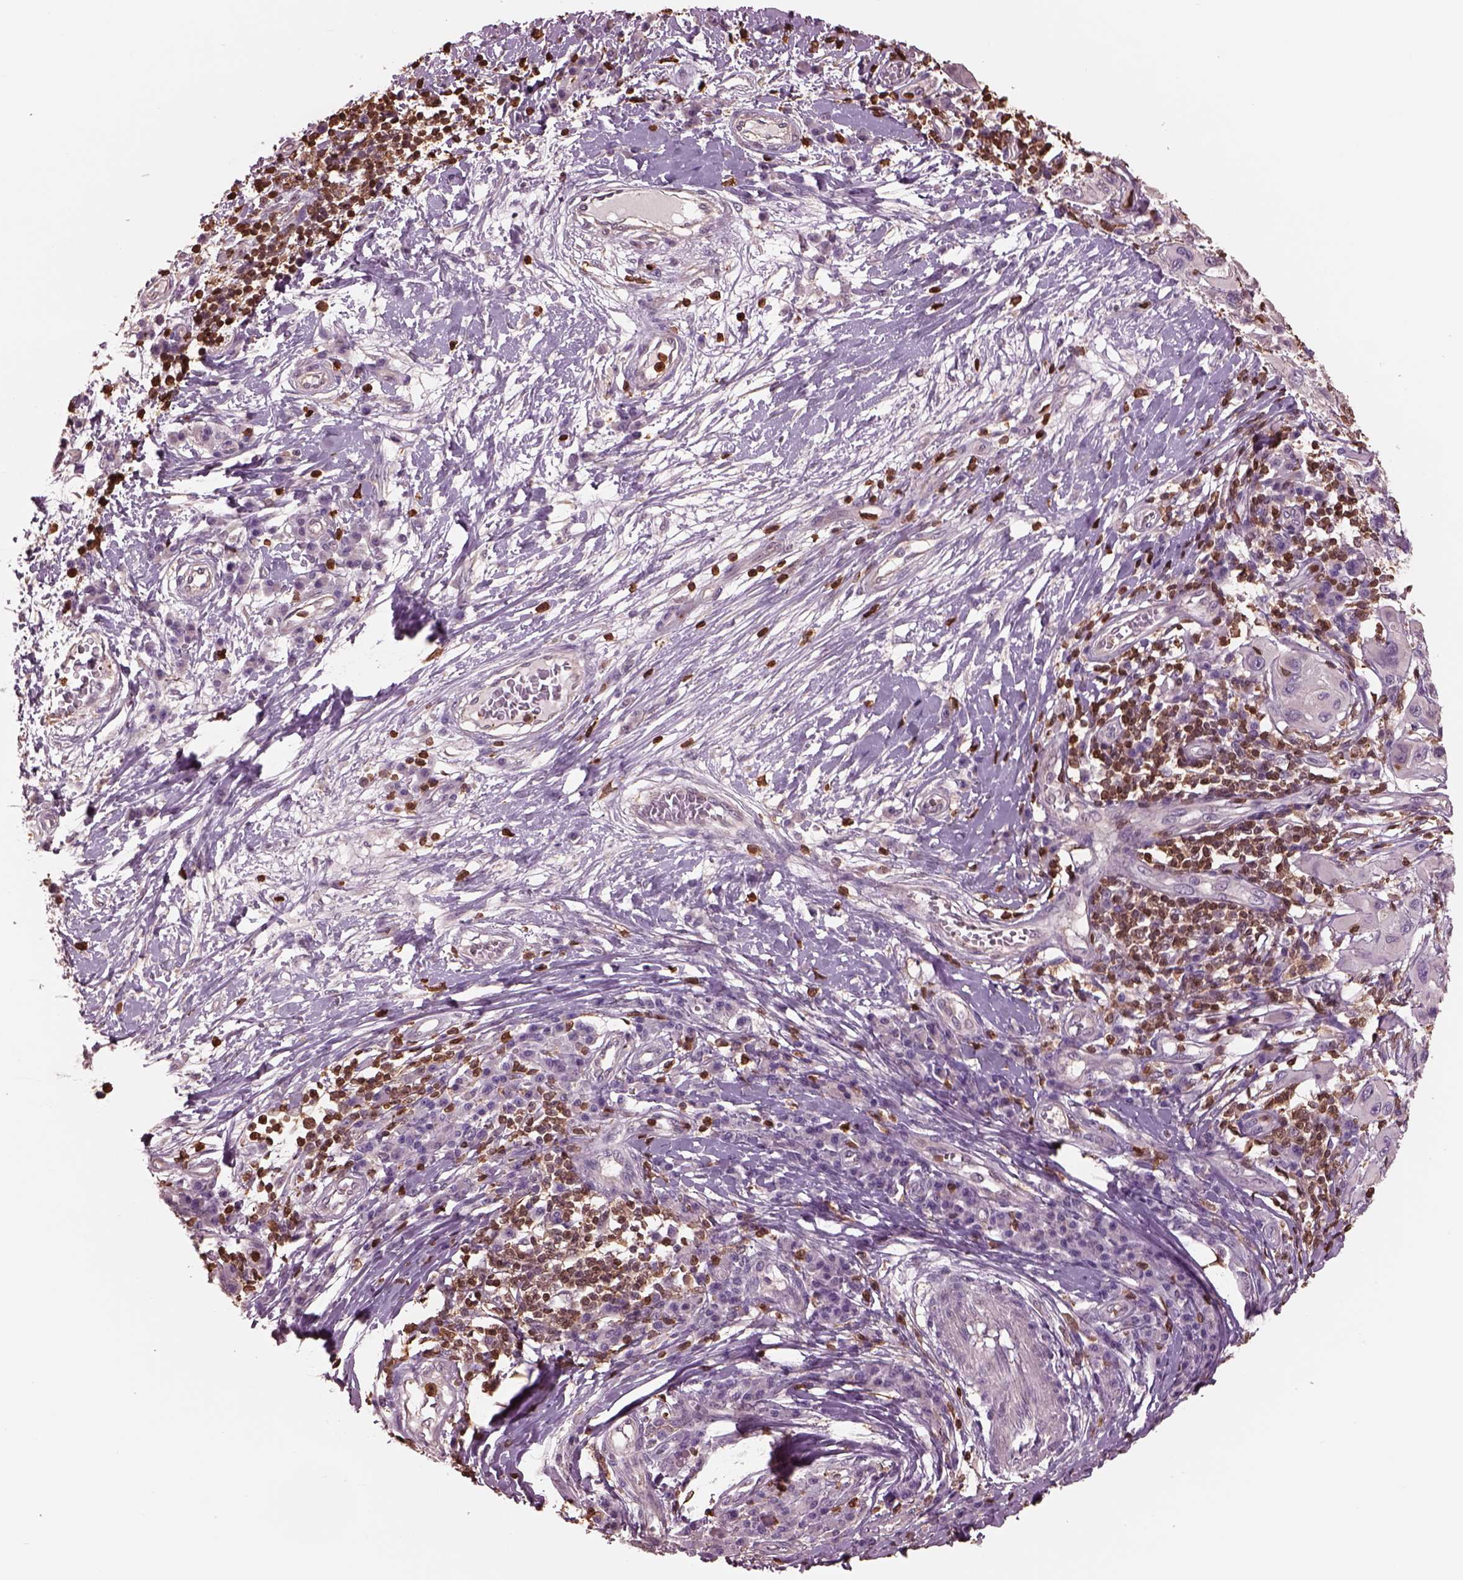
{"staining": {"intensity": "negative", "quantity": "none", "location": "none"}, "tissue": "melanoma", "cell_type": "Tumor cells", "image_type": "cancer", "snomed": [{"axis": "morphology", "description": "Malignant melanoma, NOS"}, {"axis": "topography", "description": "Skin"}], "caption": "DAB immunohistochemical staining of human malignant melanoma exhibits no significant staining in tumor cells. (Stains: DAB (3,3'-diaminobenzidine) immunohistochemistry with hematoxylin counter stain, Microscopy: brightfield microscopy at high magnification).", "gene": "IL31RA", "patient": {"sex": "male", "age": 53}}